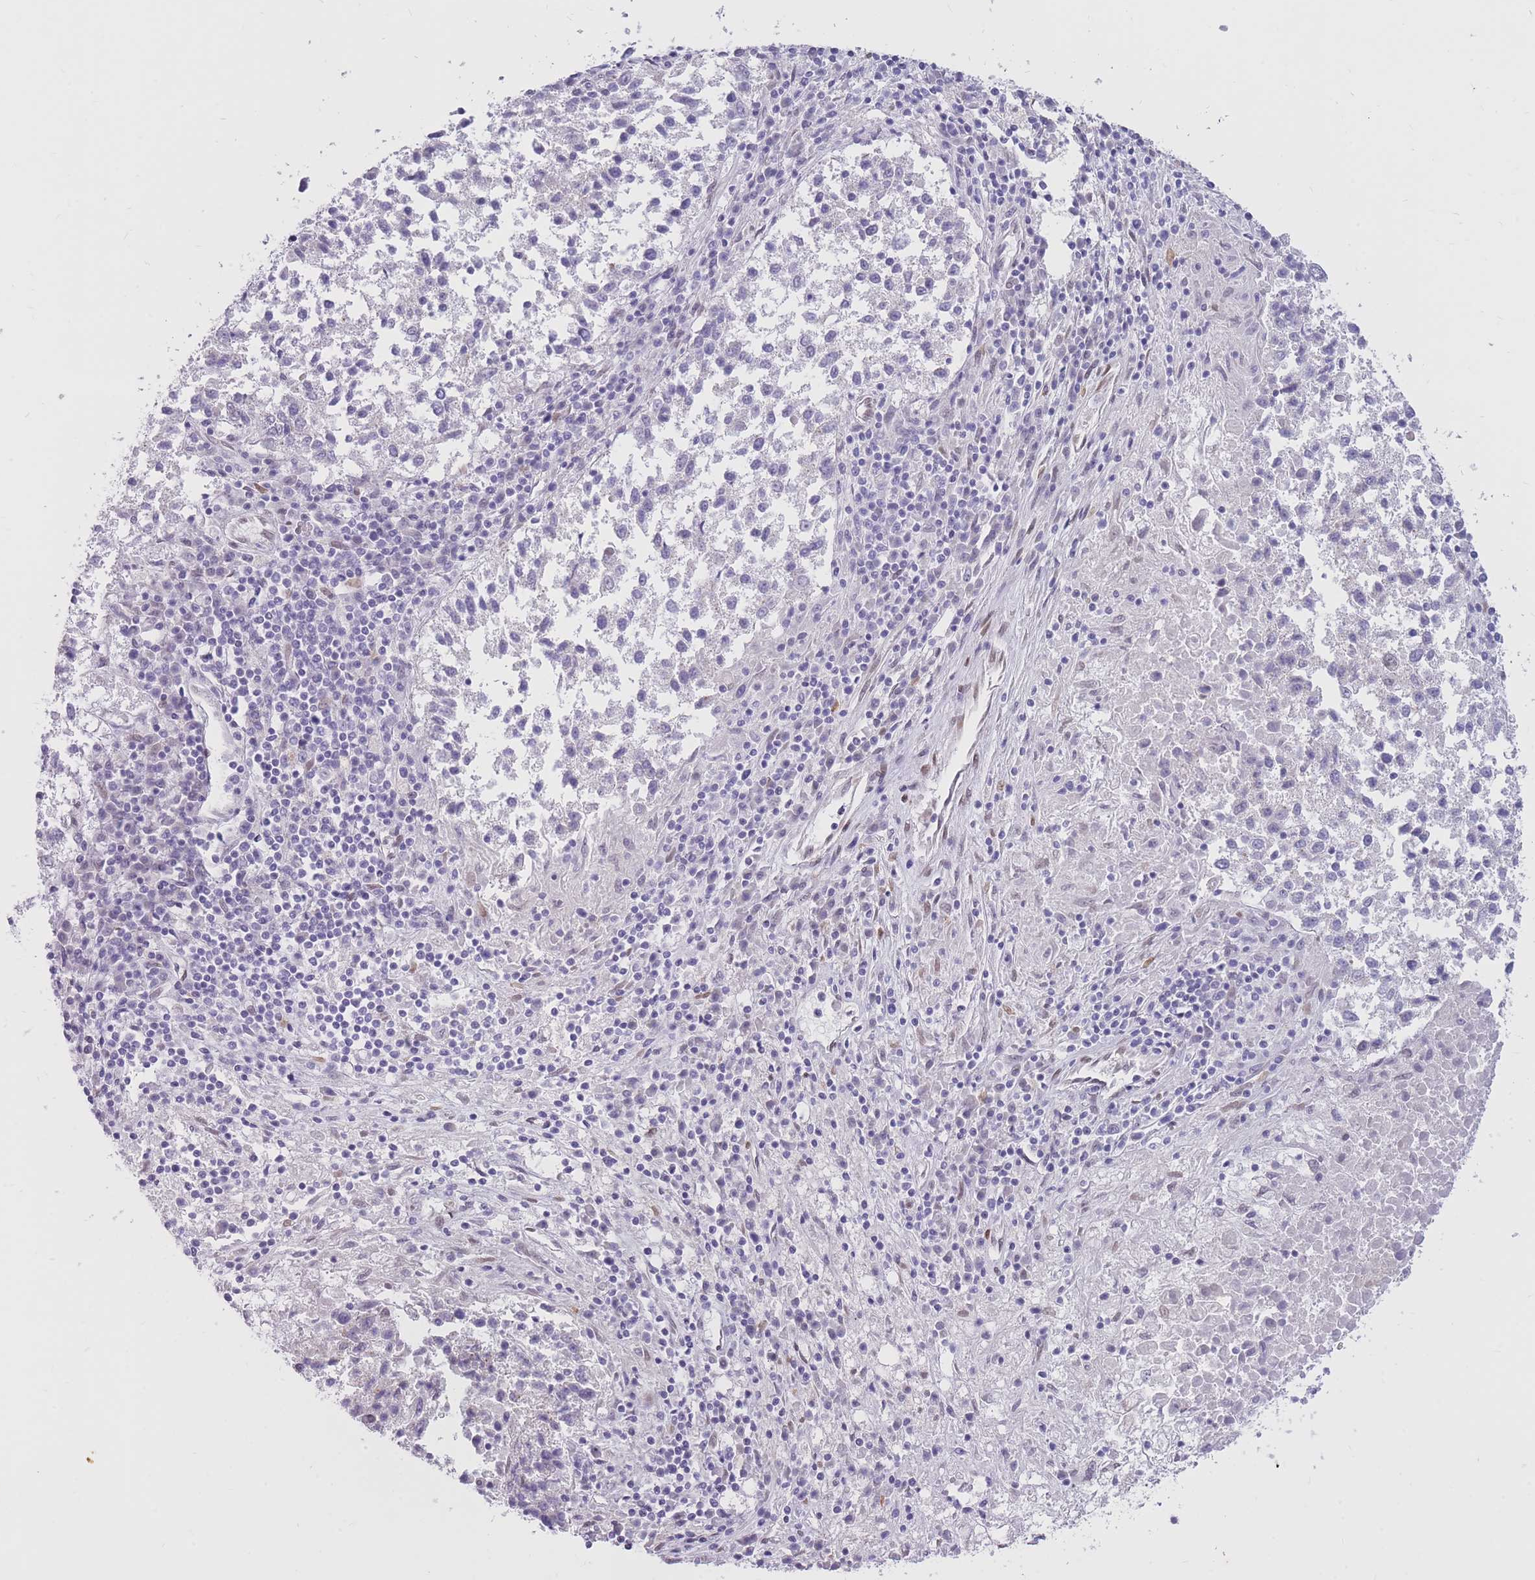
{"staining": {"intensity": "negative", "quantity": "none", "location": "none"}, "tissue": "lung cancer", "cell_type": "Tumor cells", "image_type": "cancer", "snomed": [{"axis": "morphology", "description": "Squamous cell carcinoma, NOS"}, {"axis": "topography", "description": "Lung"}], "caption": "This is a histopathology image of immunohistochemistry (IHC) staining of lung cancer (squamous cell carcinoma), which shows no positivity in tumor cells.", "gene": "HOOK2", "patient": {"sex": "male", "age": 73}}